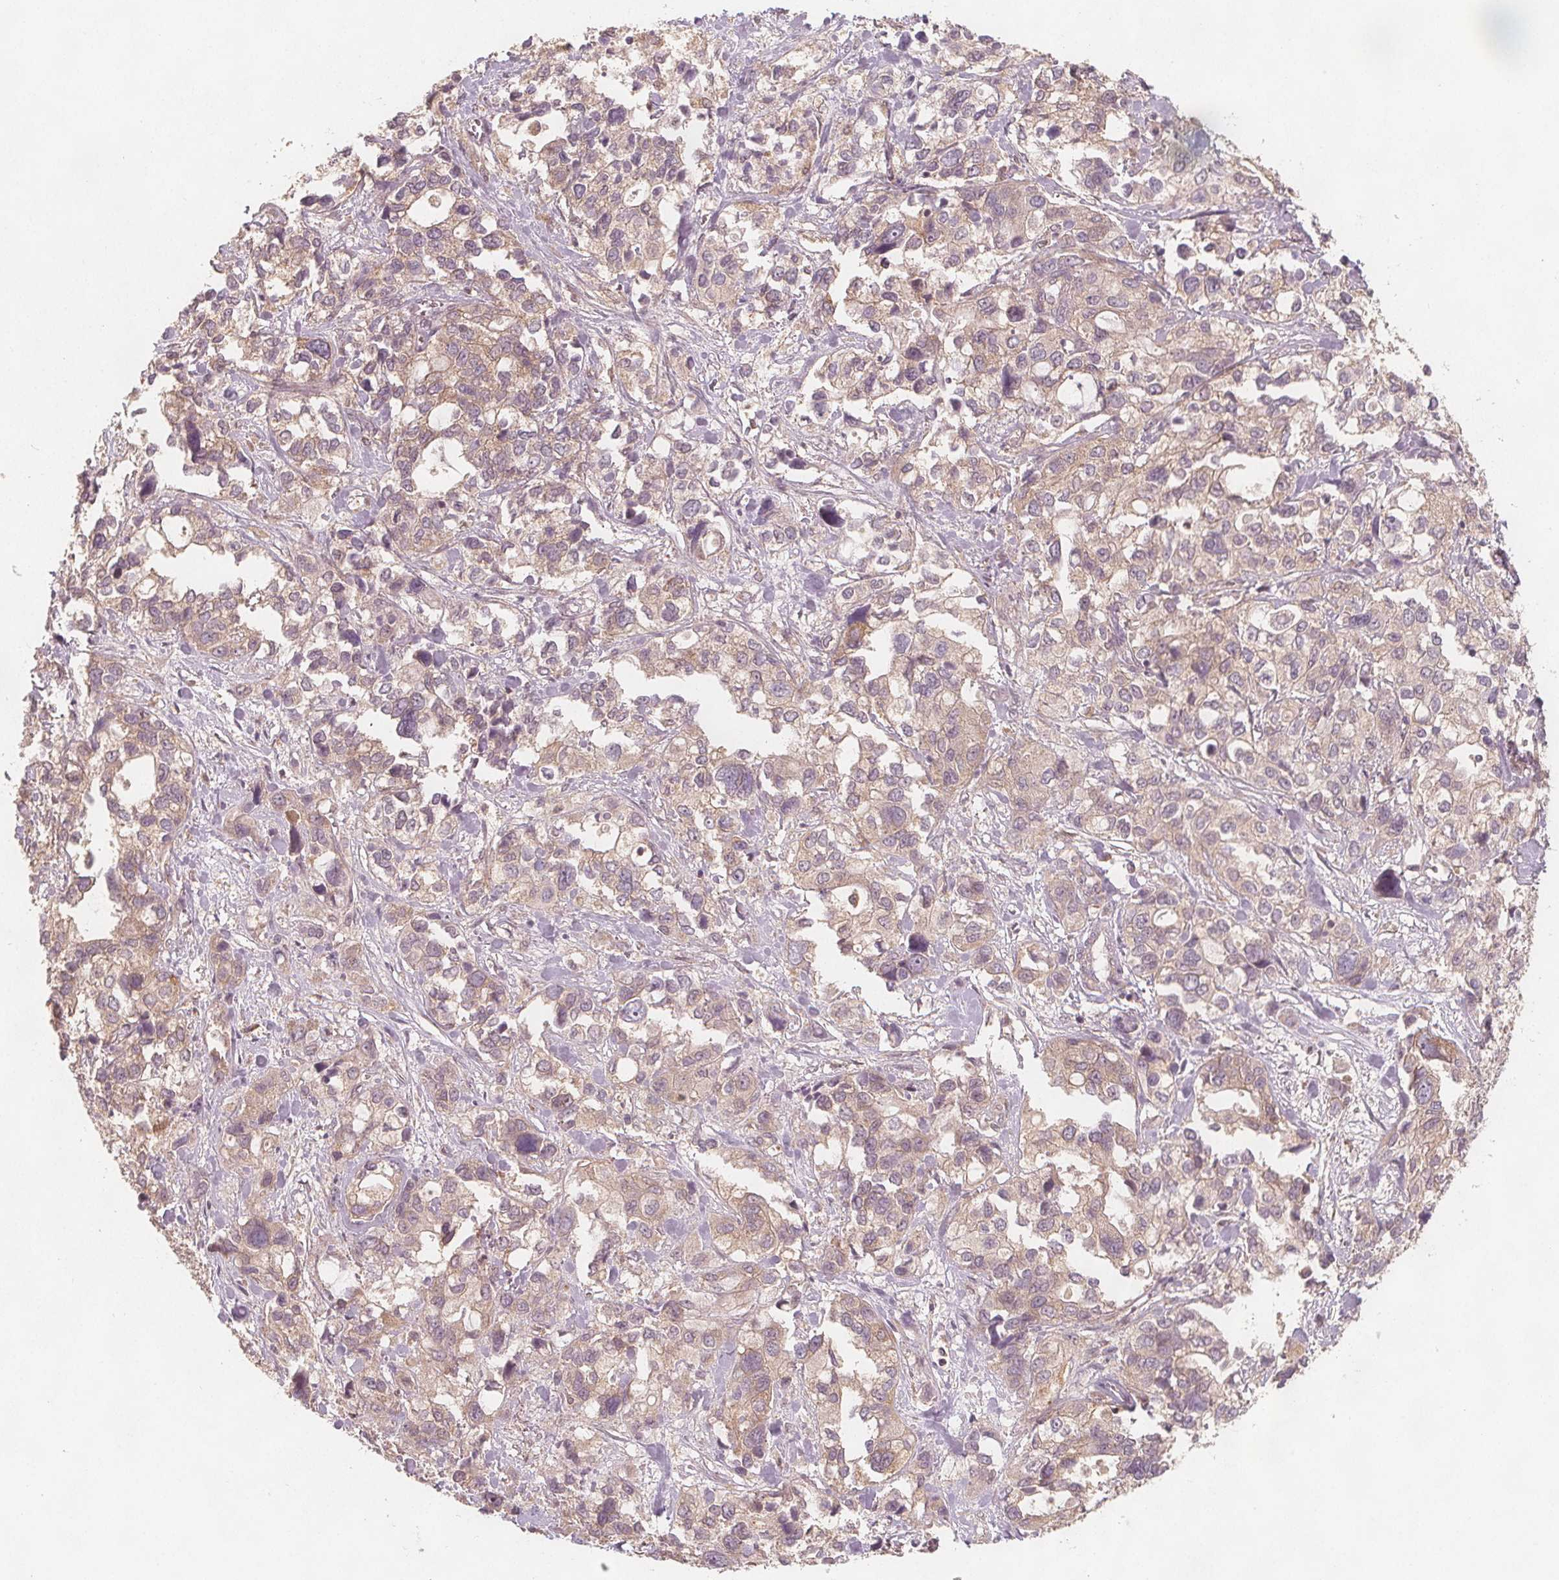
{"staining": {"intensity": "weak", "quantity": "25%-75%", "location": "cytoplasmic/membranous"}, "tissue": "stomach cancer", "cell_type": "Tumor cells", "image_type": "cancer", "snomed": [{"axis": "morphology", "description": "Adenocarcinoma, NOS"}, {"axis": "topography", "description": "Stomach, upper"}], "caption": "IHC (DAB) staining of human adenocarcinoma (stomach) demonstrates weak cytoplasmic/membranous protein expression in approximately 25%-75% of tumor cells. The staining was performed using DAB (3,3'-diaminobenzidine) to visualize the protein expression in brown, while the nuclei were stained in blue with hematoxylin (Magnification: 20x).", "gene": "NCSTN", "patient": {"sex": "female", "age": 81}}